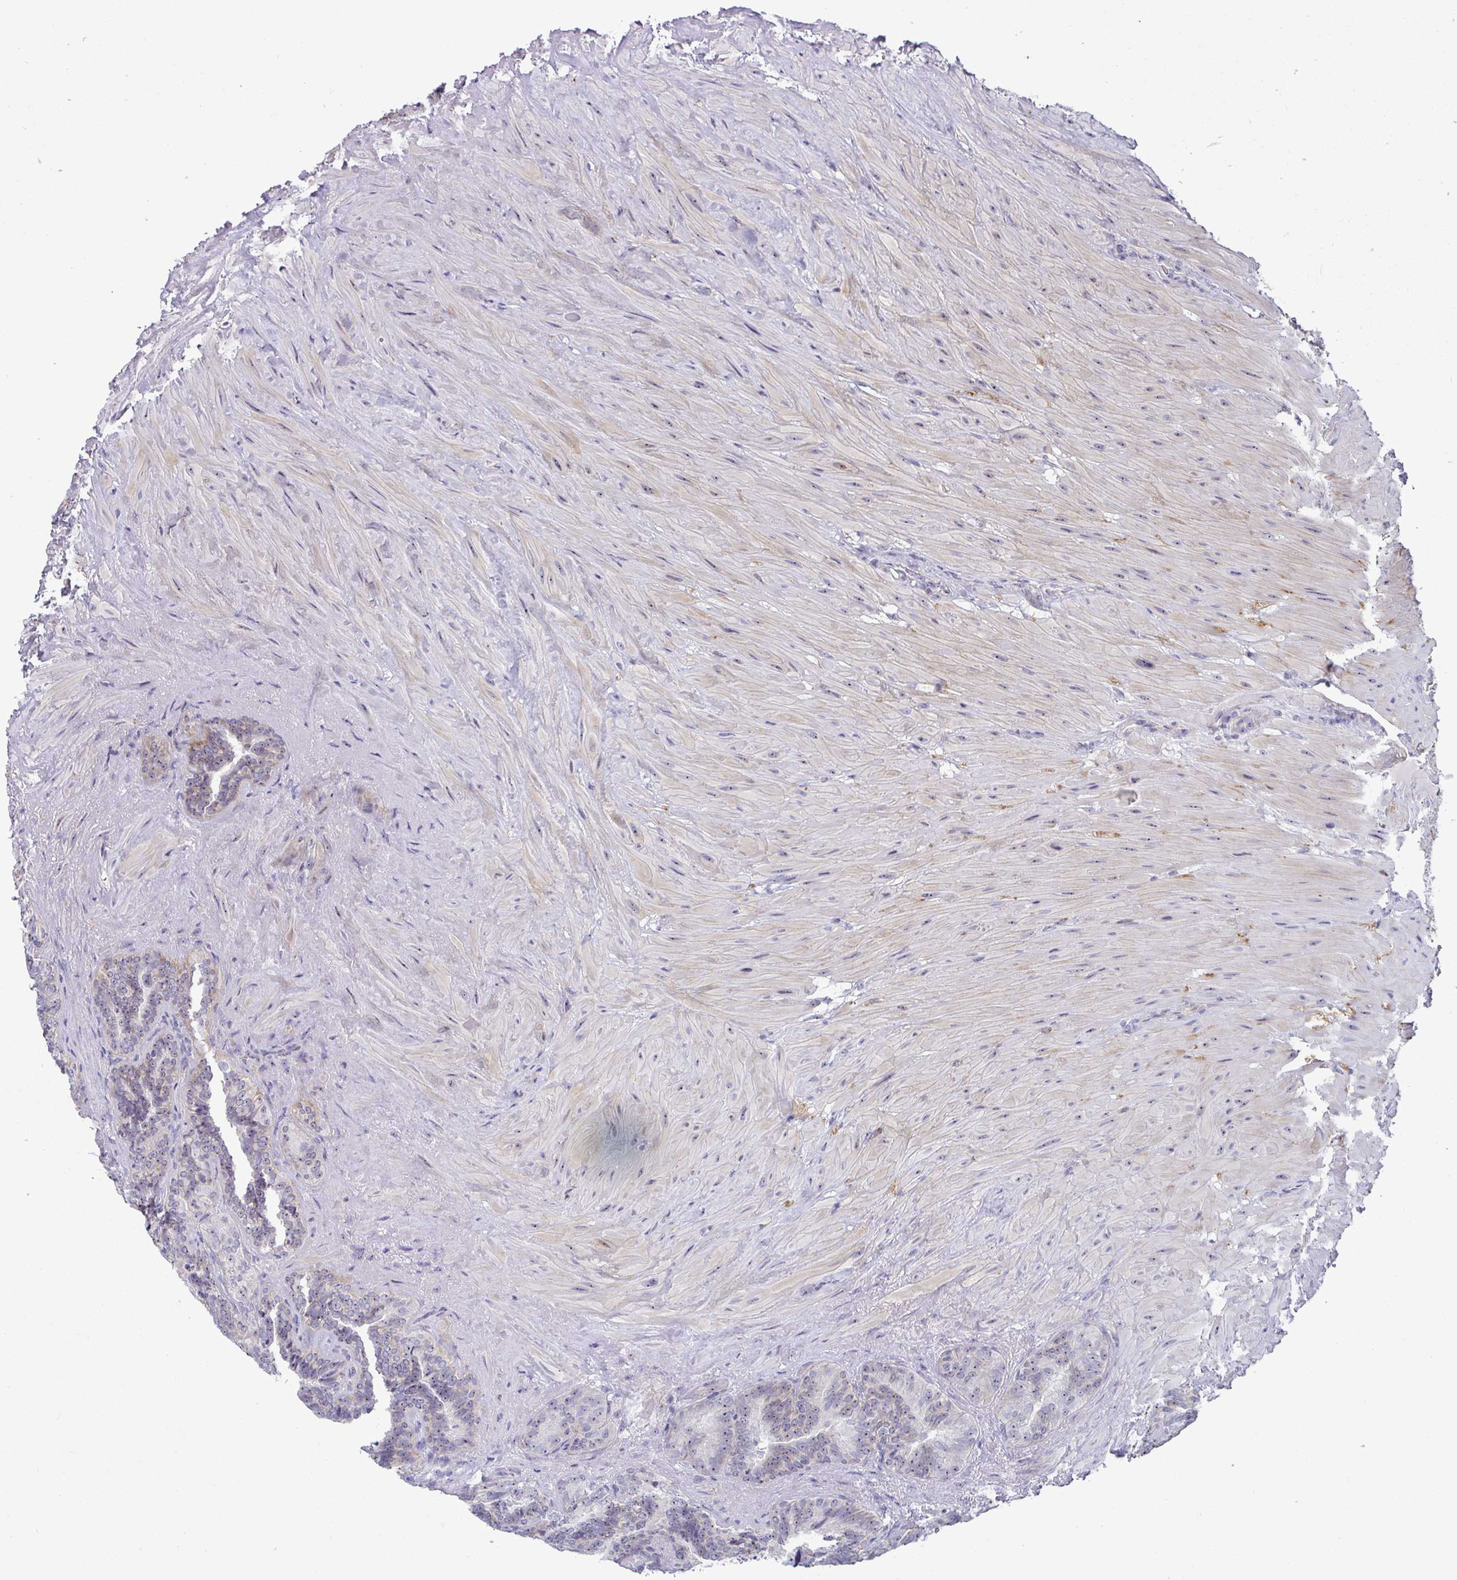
{"staining": {"intensity": "weak", "quantity": "25%-75%", "location": "cytoplasmic/membranous,nuclear"}, "tissue": "seminal vesicle", "cell_type": "Glandular cells", "image_type": "normal", "snomed": [{"axis": "morphology", "description": "Normal tissue, NOS"}, {"axis": "topography", "description": "Seminal veicle"}], "caption": "IHC image of benign human seminal vesicle stained for a protein (brown), which displays low levels of weak cytoplasmic/membranous,nuclear staining in about 25%-75% of glandular cells.", "gene": "NT5C1A", "patient": {"sex": "male", "age": 60}}